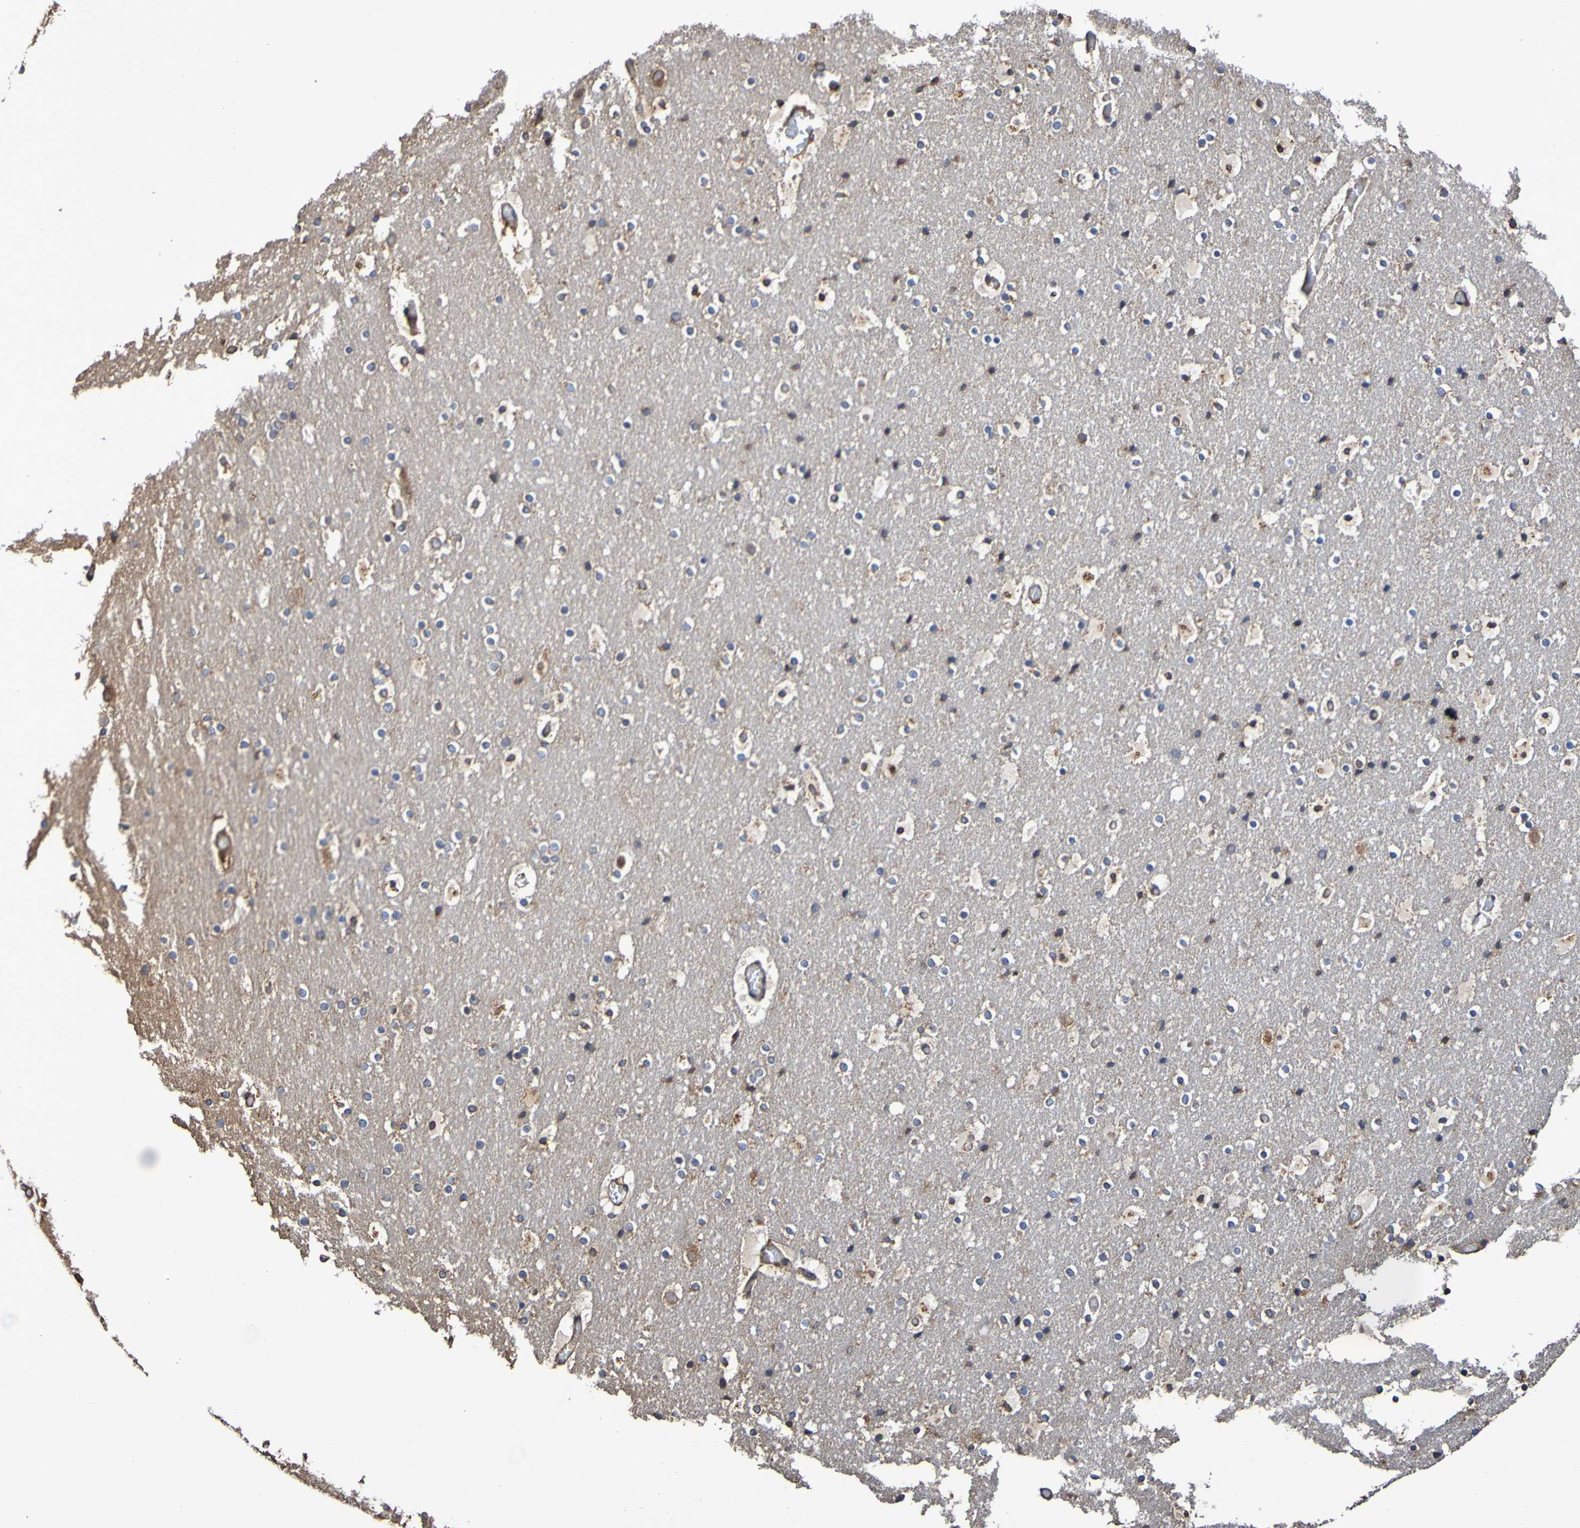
{"staining": {"intensity": "moderate", "quantity": "25%-75%", "location": "cytoplasmic/membranous"}, "tissue": "cerebral cortex", "cell_type": "Endothelial cells", "image_type": "normal", "snomed": [{"axis": "morphology", "description": "Normal tissue, NOS"}, {"axis": "topography", "description": "Cerebral cortex"}], "caption": "Immunohistochemical staining of normal human cerebral cortex displays 25%-75% levels of moderate cytoplasmic/membranous protein expression in approximately 25%-75% of endothelial cells.", "gene": "RAB11A", "patient": {"sex": "male", "age": 57}}